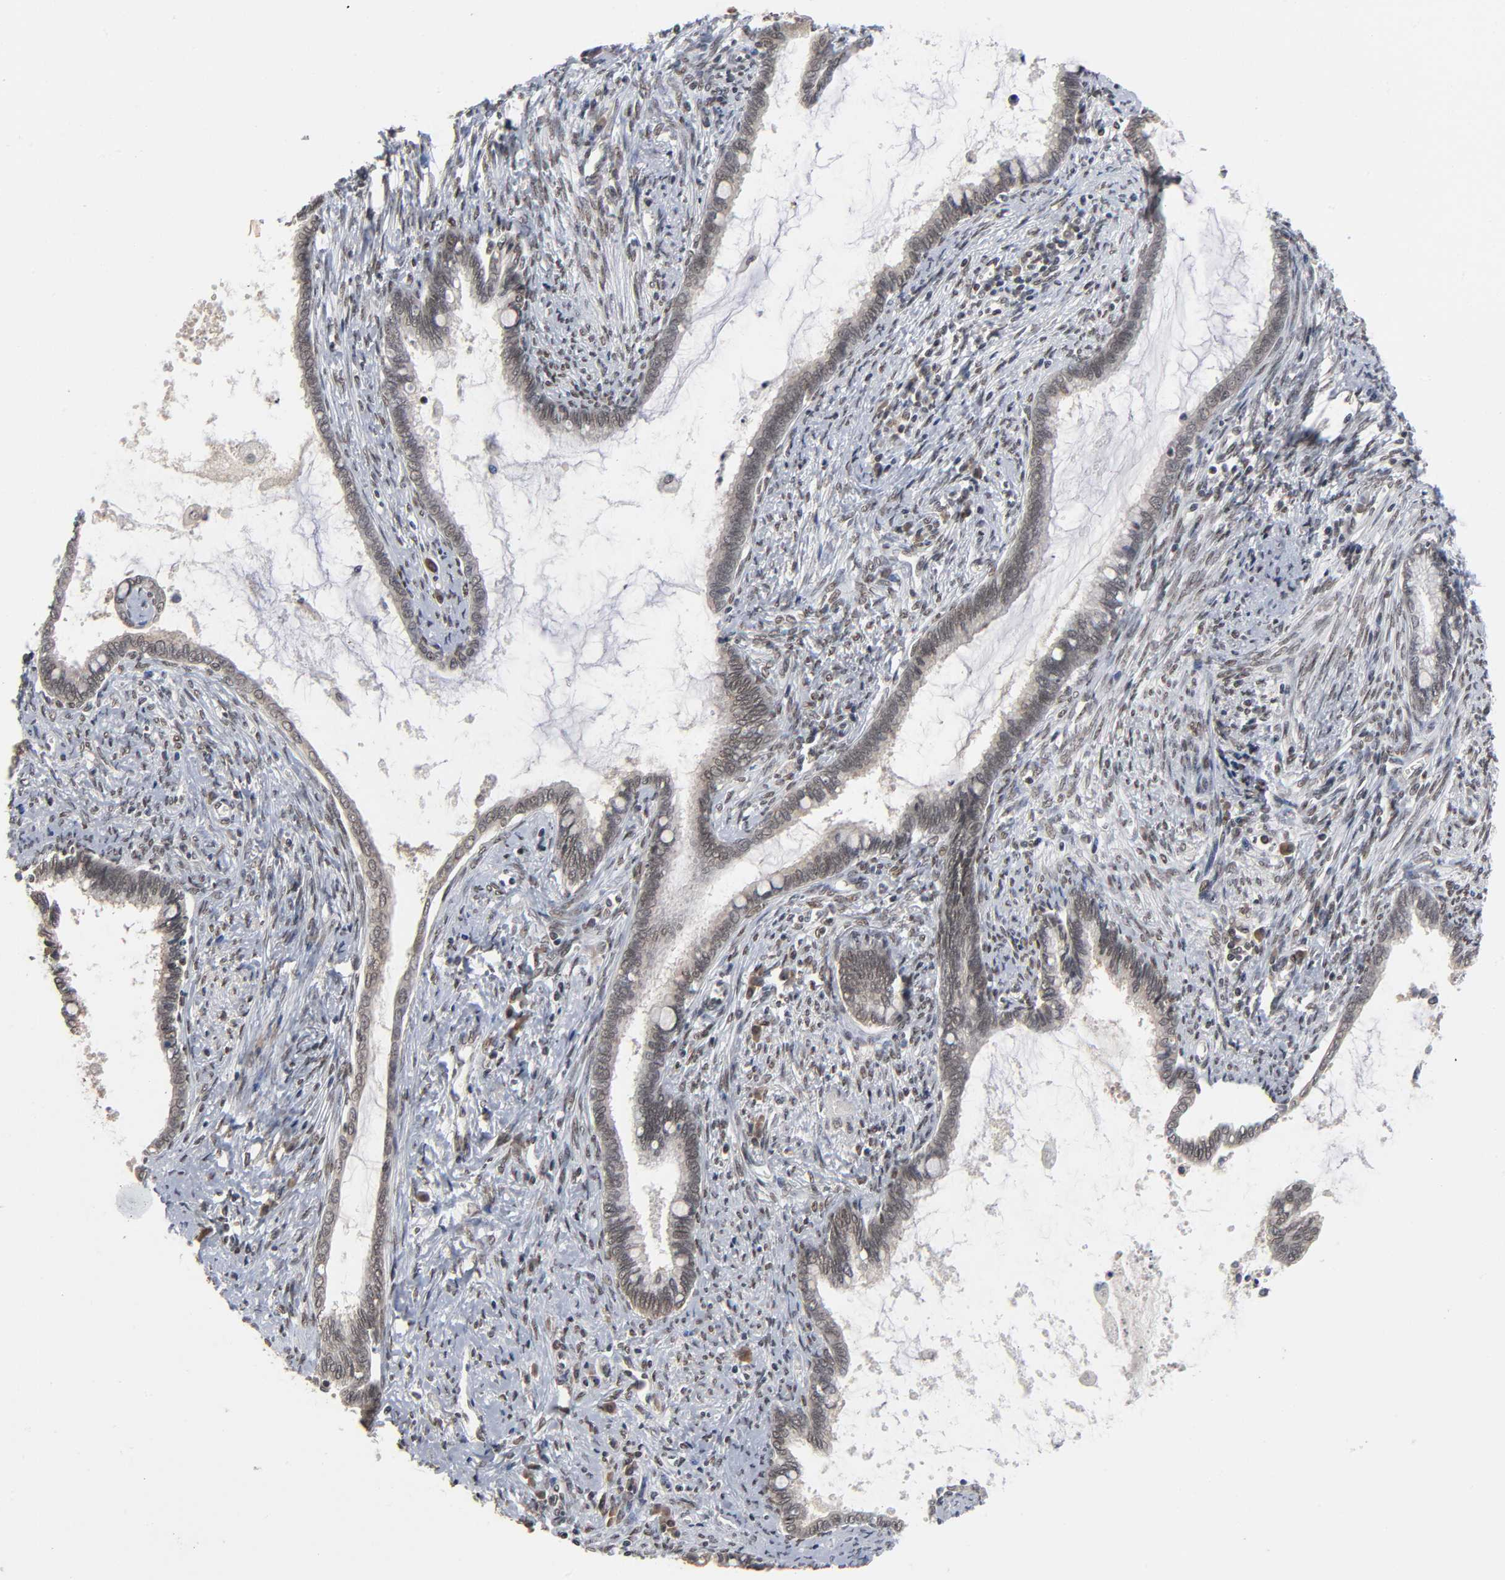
{"staining": {"intensity": "weak", "quantity": "25%-75%", "location": "cytoplasmic/membranous,nuclear"}, "tissue": "cervical cancer", "cell_type": "Tumor cells", "image_type": "cancer", "snomed": [{"axis": "morphology", "description": "Adenocarcinoma, NOS"}, {"axis": "topography", "description": "Cervix"}], "caption": "Adenocarcinoma (cervical) was stained to show a protein in brown. There is low levels of weak cytoplasmic/membranous and nuclear expression in about 25%-75% of tumor cells. Using DAB (3,3'-diaminobenzidine) (brown) and hematoxylin (blue) stains, captured at high magnification using brightfield microscopy.", "gene": "ZNF384", "patient": {"sex": "female", "age": 44}}